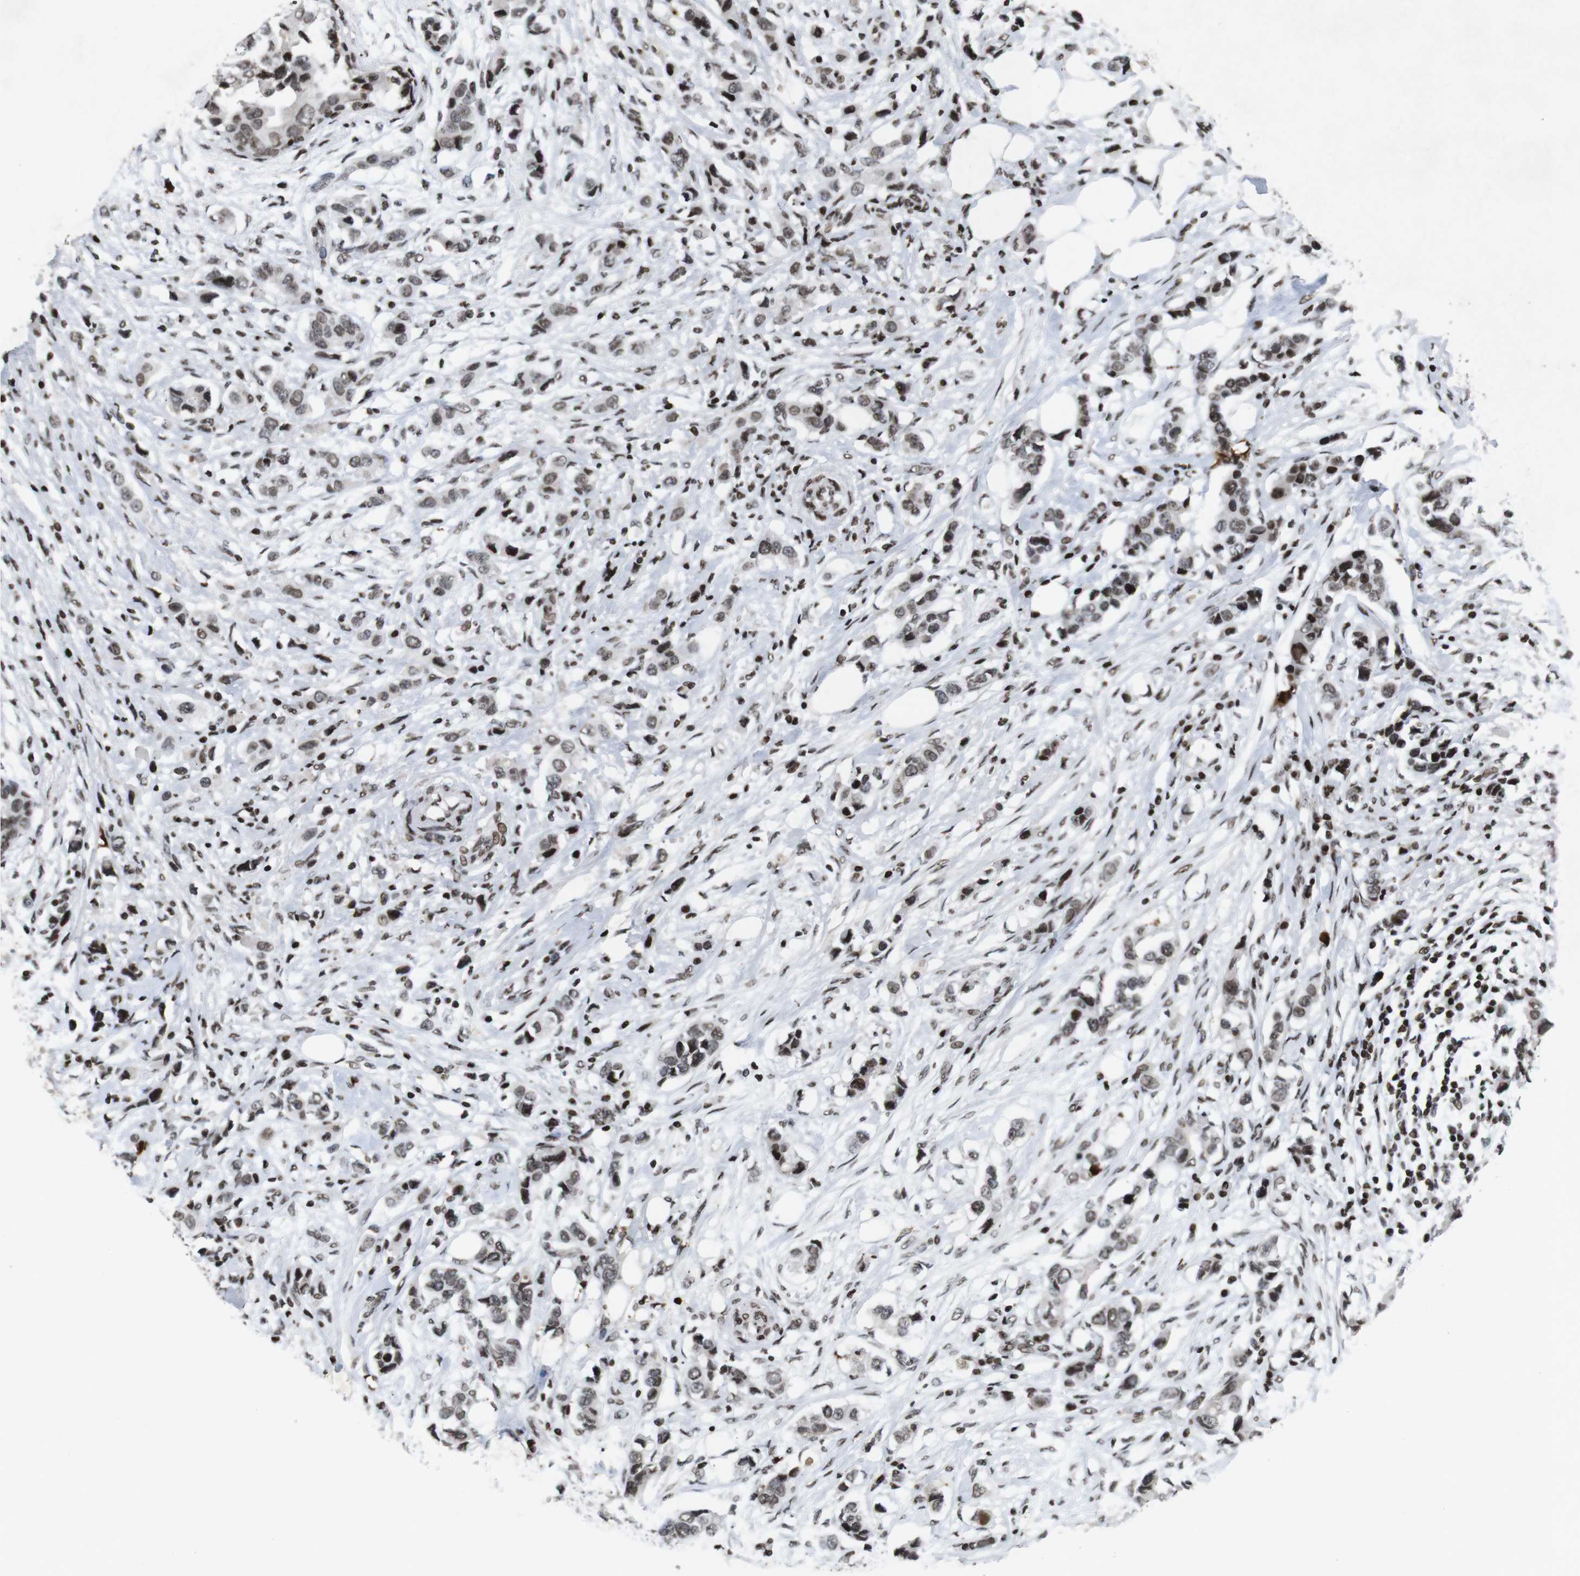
{"staining": {"intensity": "strong", "quantity": "<25%", "location": "nuclear"}, "tissue": "breast cancer", "cell_type": "Tumor cells", "image_type": "cancer", "snomed": [{"axis": "morphology", "description": "Normal tissue, NOS"}, {"axis": "morphology", "description": "Duct carcinoma"}, {"axis": "topography", "description": "Breast"}], "caption": "IHC staining of breast cancer (infiltrating ductal carcinoma), which reveals medium levels of strong nuclear staining in approximately <25% of tumor cells indicating strong nuclear protein positivity. The staining was performed using DAB (brown) for protein detection and nuclei were counterstained in hematoxylin (blue).", "gene": "MAGEH1", "patient": {"sex": "female", "age": 50}}